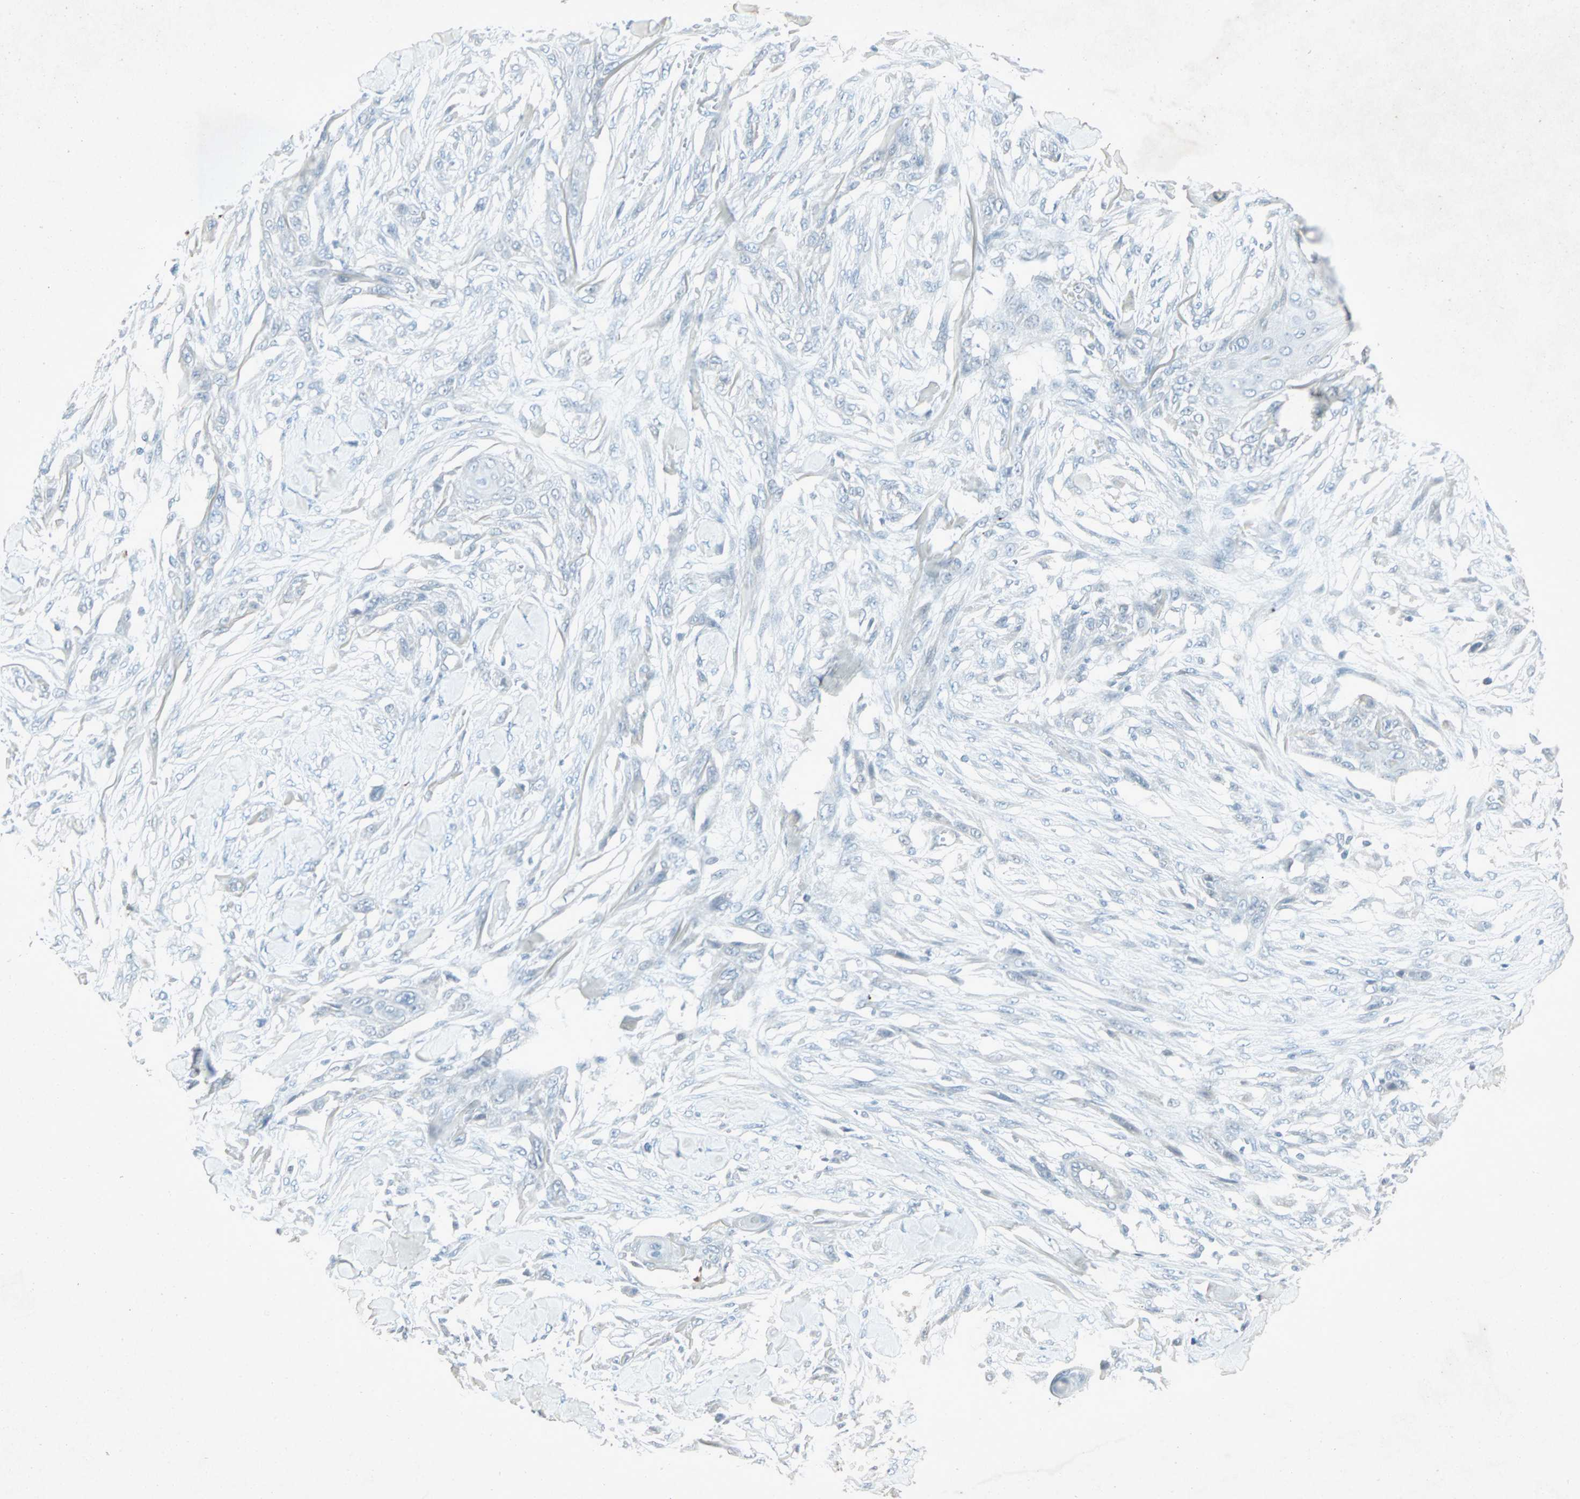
{"staining": {"intensity": "negative", "quantity": "none", "location": "none"}, "tissue": "skin cancer", "cell_type": "Tumor cells", "image_type": "cancer", "snomed": [{"axis": "morphology", "description": "Squamous cell carcinoma, NOS"}, {"axis": "topography", "description": "Skin"}], "caption": "DAB (3,3'-diaminobenzidine) immunohistochemical staining of squamous cell carcinoma (skin) reveals no significant positivity in tumor cells. (DAB (3,3'-diaminobenzidine) immunohistochemistry (IHC), high magnification).", "gene": "LANCL3", "patient": {"sex": "female", "age": 59}}